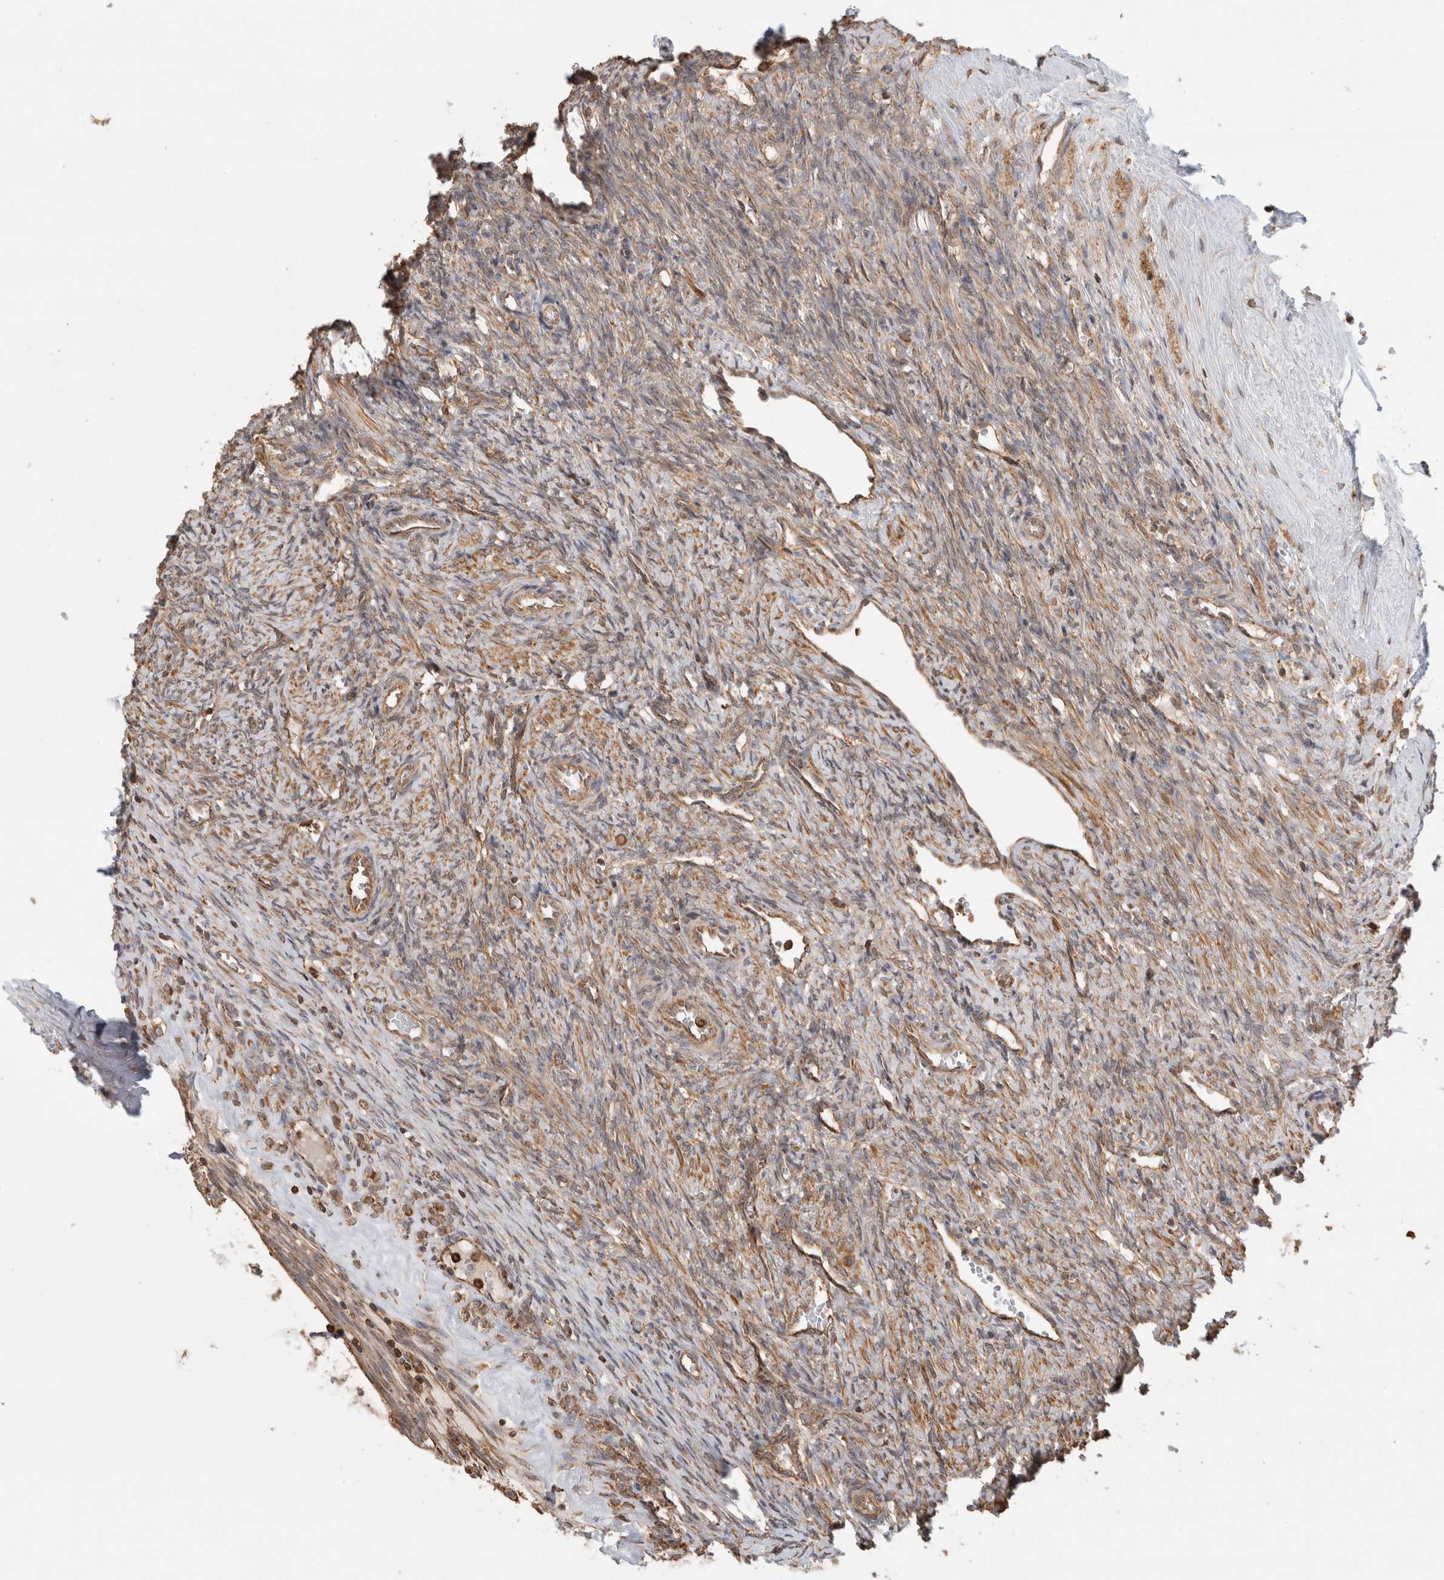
{"staining": {"intensity": "strong", "quantity": "25%-75%", "location": "cytoplasmic/membranous"}, "tissue": "ovary", "cell_type": "Follicle cells", "image_type": "normal", "snomed": [{"axis": "morphology", "description": "Normal tissue, NOS"}, {"axis": "topography", "description": "Ovary"}], "caption": "A photomicrograph of human ovary stained for a protein displays strong cytoplasmic/membranous brown staining in follicle cells.", "gene": "IMMP2L", "patient": {"sex": "female", "age": 41}}